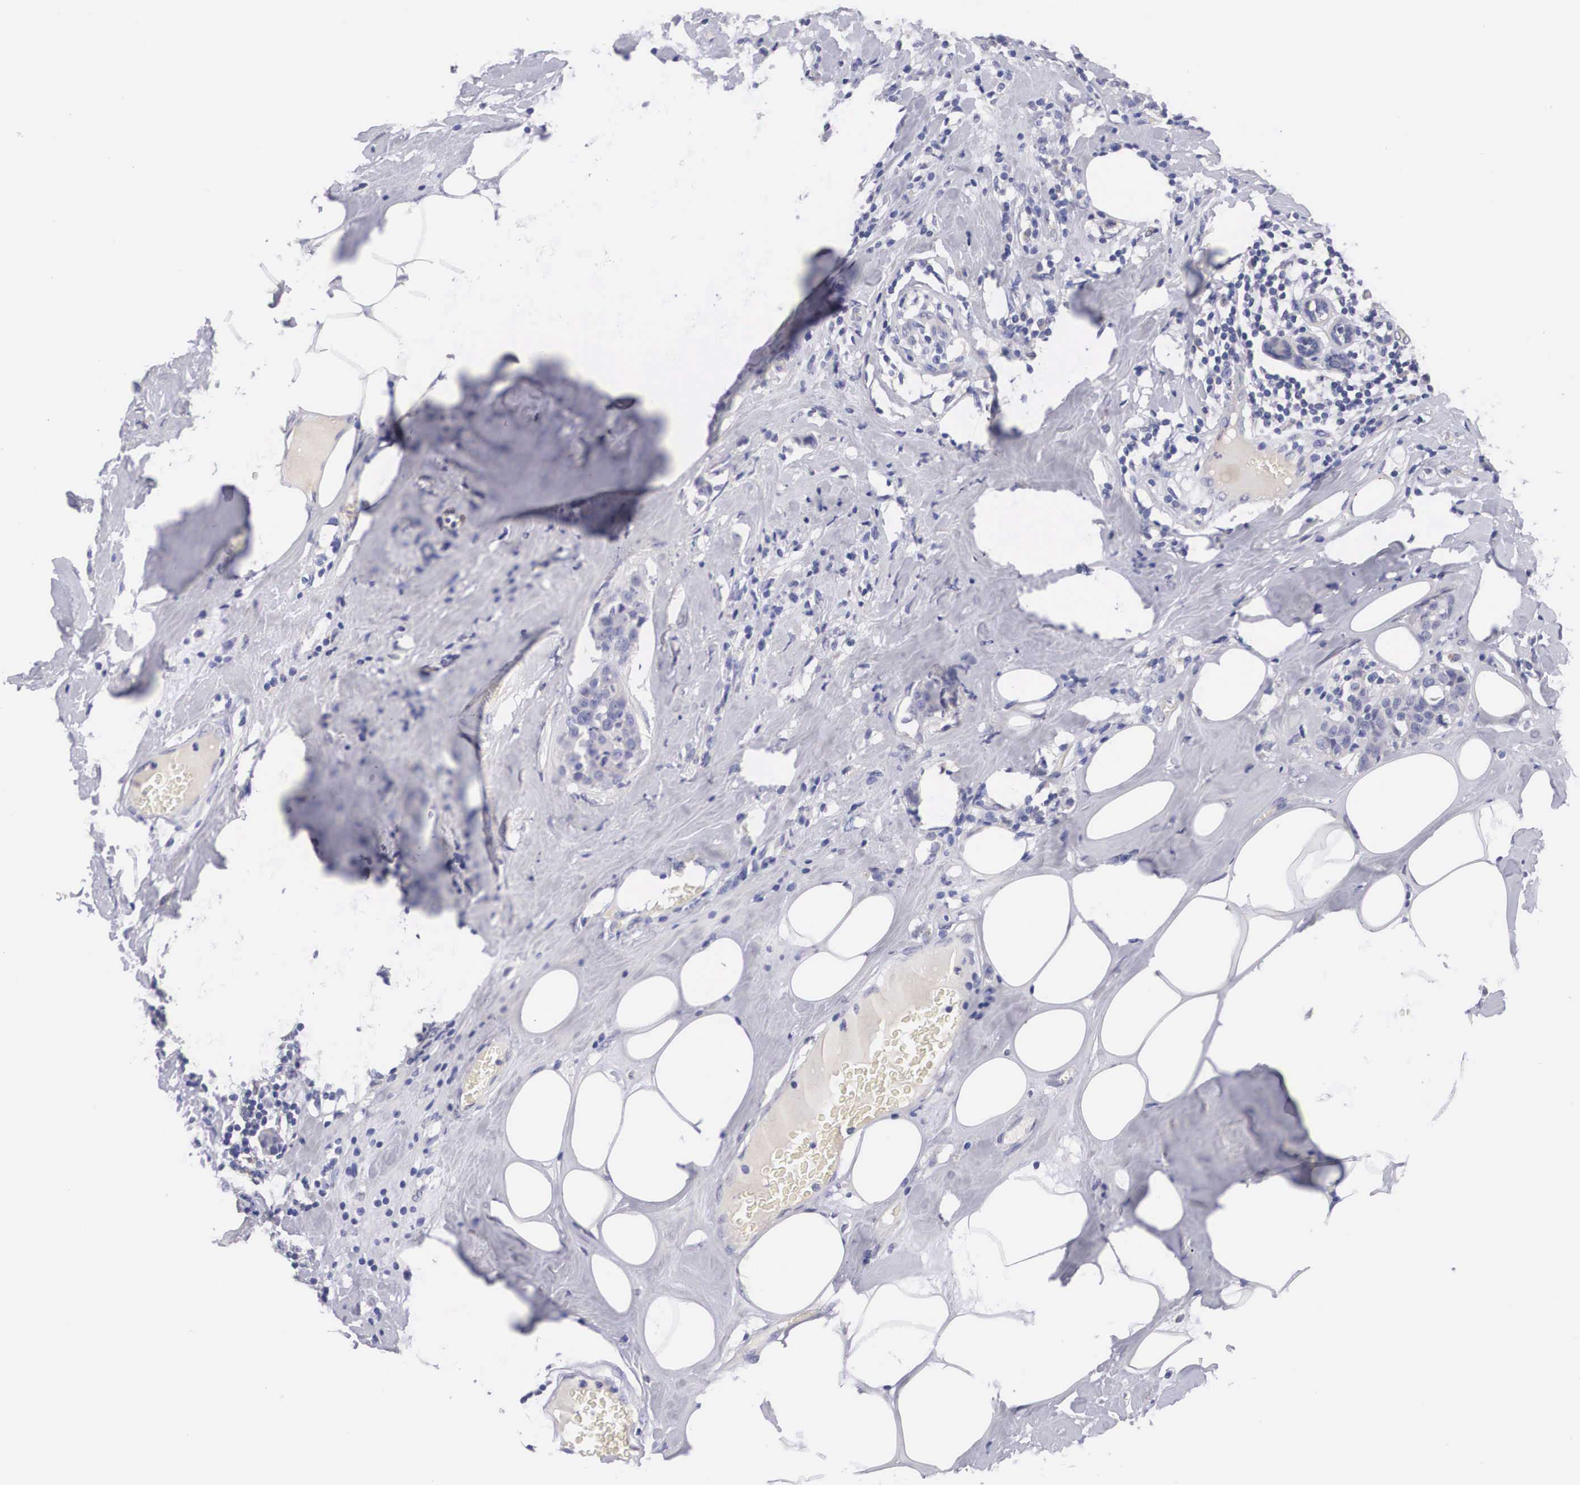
{"staining": {"intensity": "negative", "quantity": "none", "location": "none"}, "tissue": "breast cancer", "cell_type": "Tumor cells", "image_type": "cancer", "snomed": [{"axis": "morphology", "description": "Duct carcinoma"}, {"axis": "topography", "description": "Breast"}], "caption": "Human breast cancer stained for a protein using IHC demonstrates no expression in tumor cells.", "gene": "ABHD4", "patient": {"sex": "female", "age": 45}}